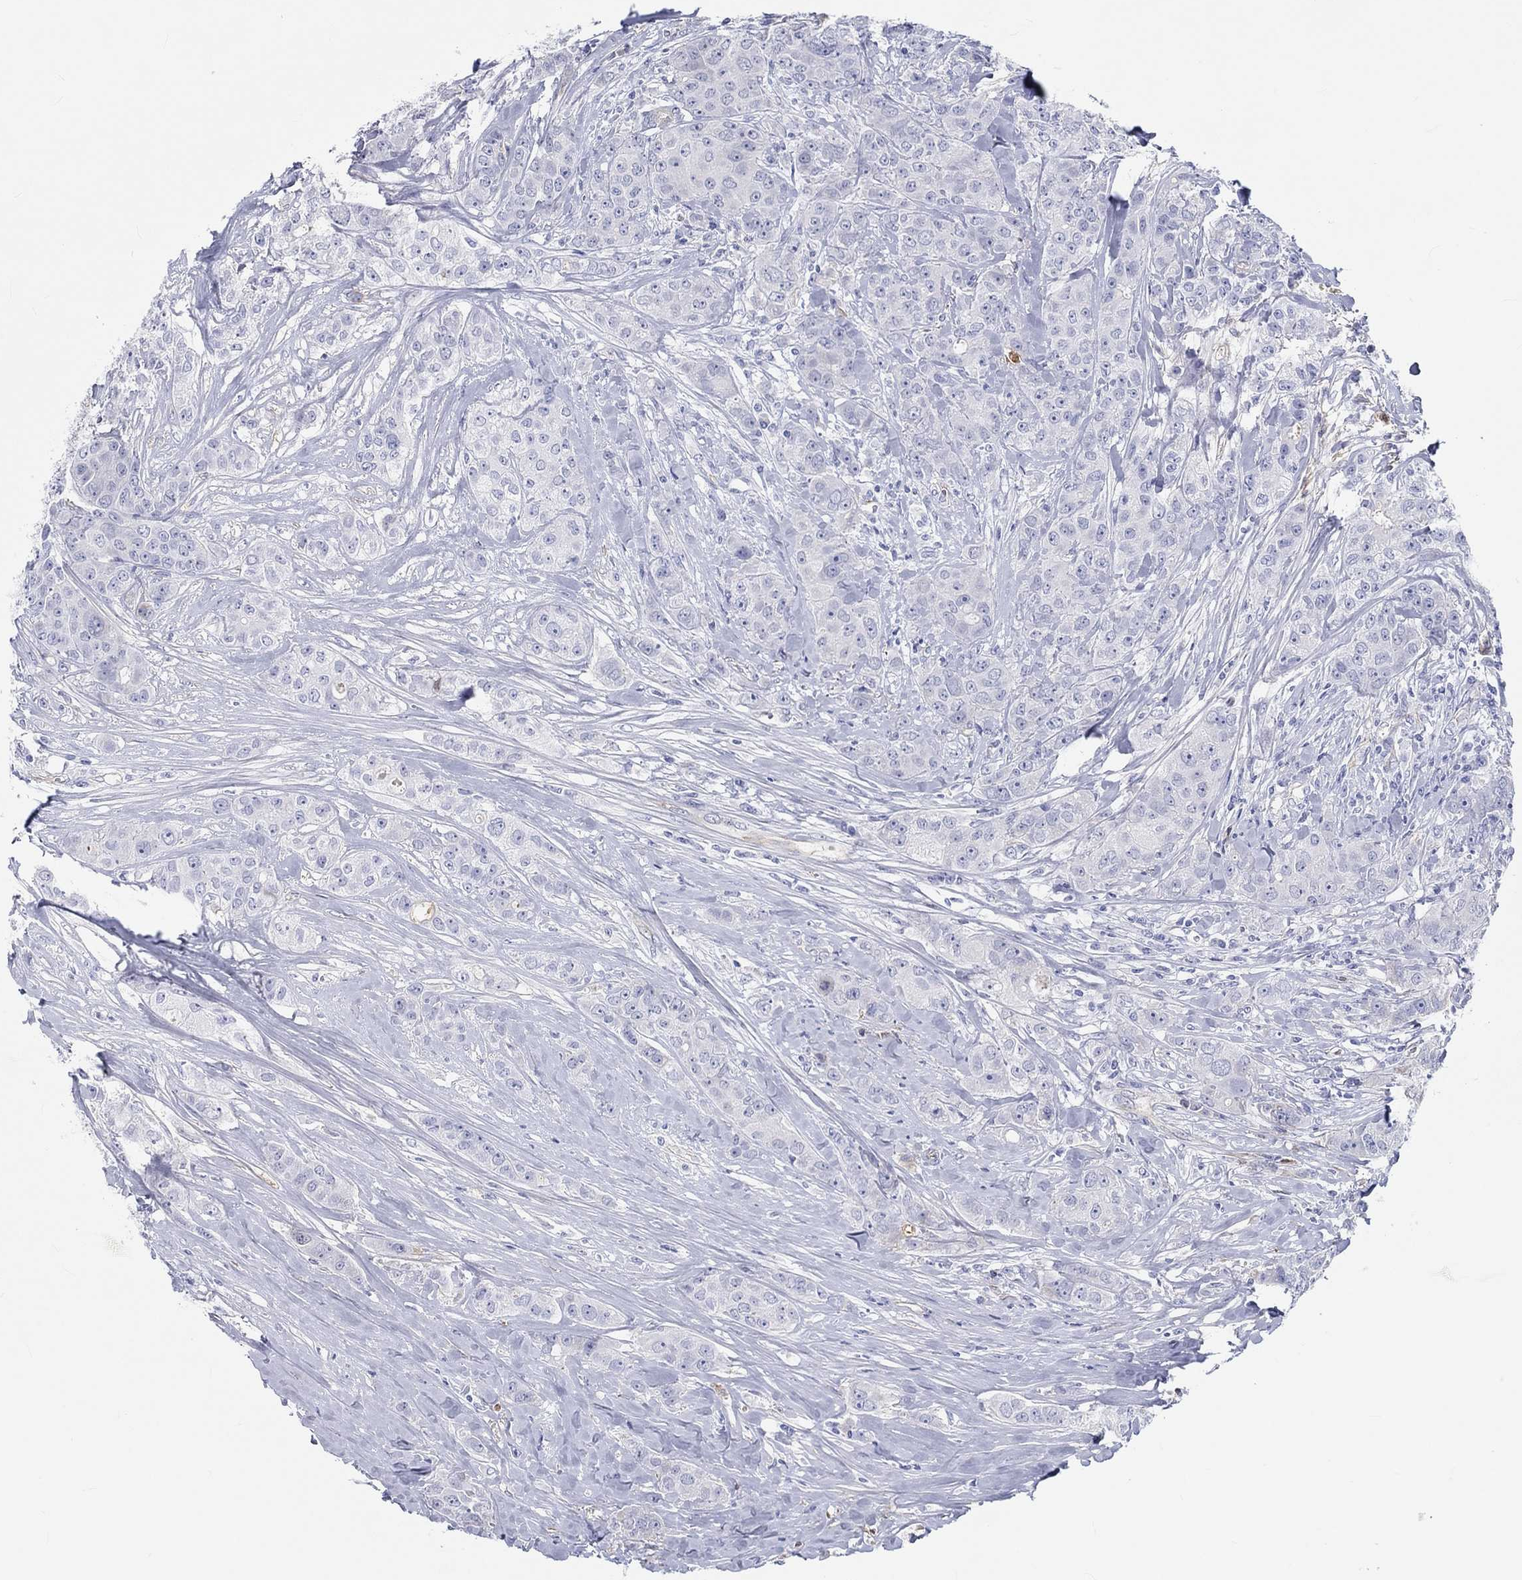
{"staining": {"intensity": "negative", "quantity": "none", "location": "none"}, "tissue": "breast cancer", "cell_type": "Tumor cells", "image_type": "cancer", "snomed": [{"axis": "morphology", "description": "Duct carcinoma"}, {"axis": "topography", "description": "Breast"}], "caption": "This micrograph is of infiltrating ductal carcinoma (breast) stained with IHC to label a protein in brown with the nuclei are counter-stained blue. There is no expression in tumor cells. The staining was performed using DAB to visualize the protein expression in brown, while the nuclei were stained in blue with hematoxylin (Magnification: 20x).", "gene": "CDY2B", "patient": {"sex": "female", "age": 43}}